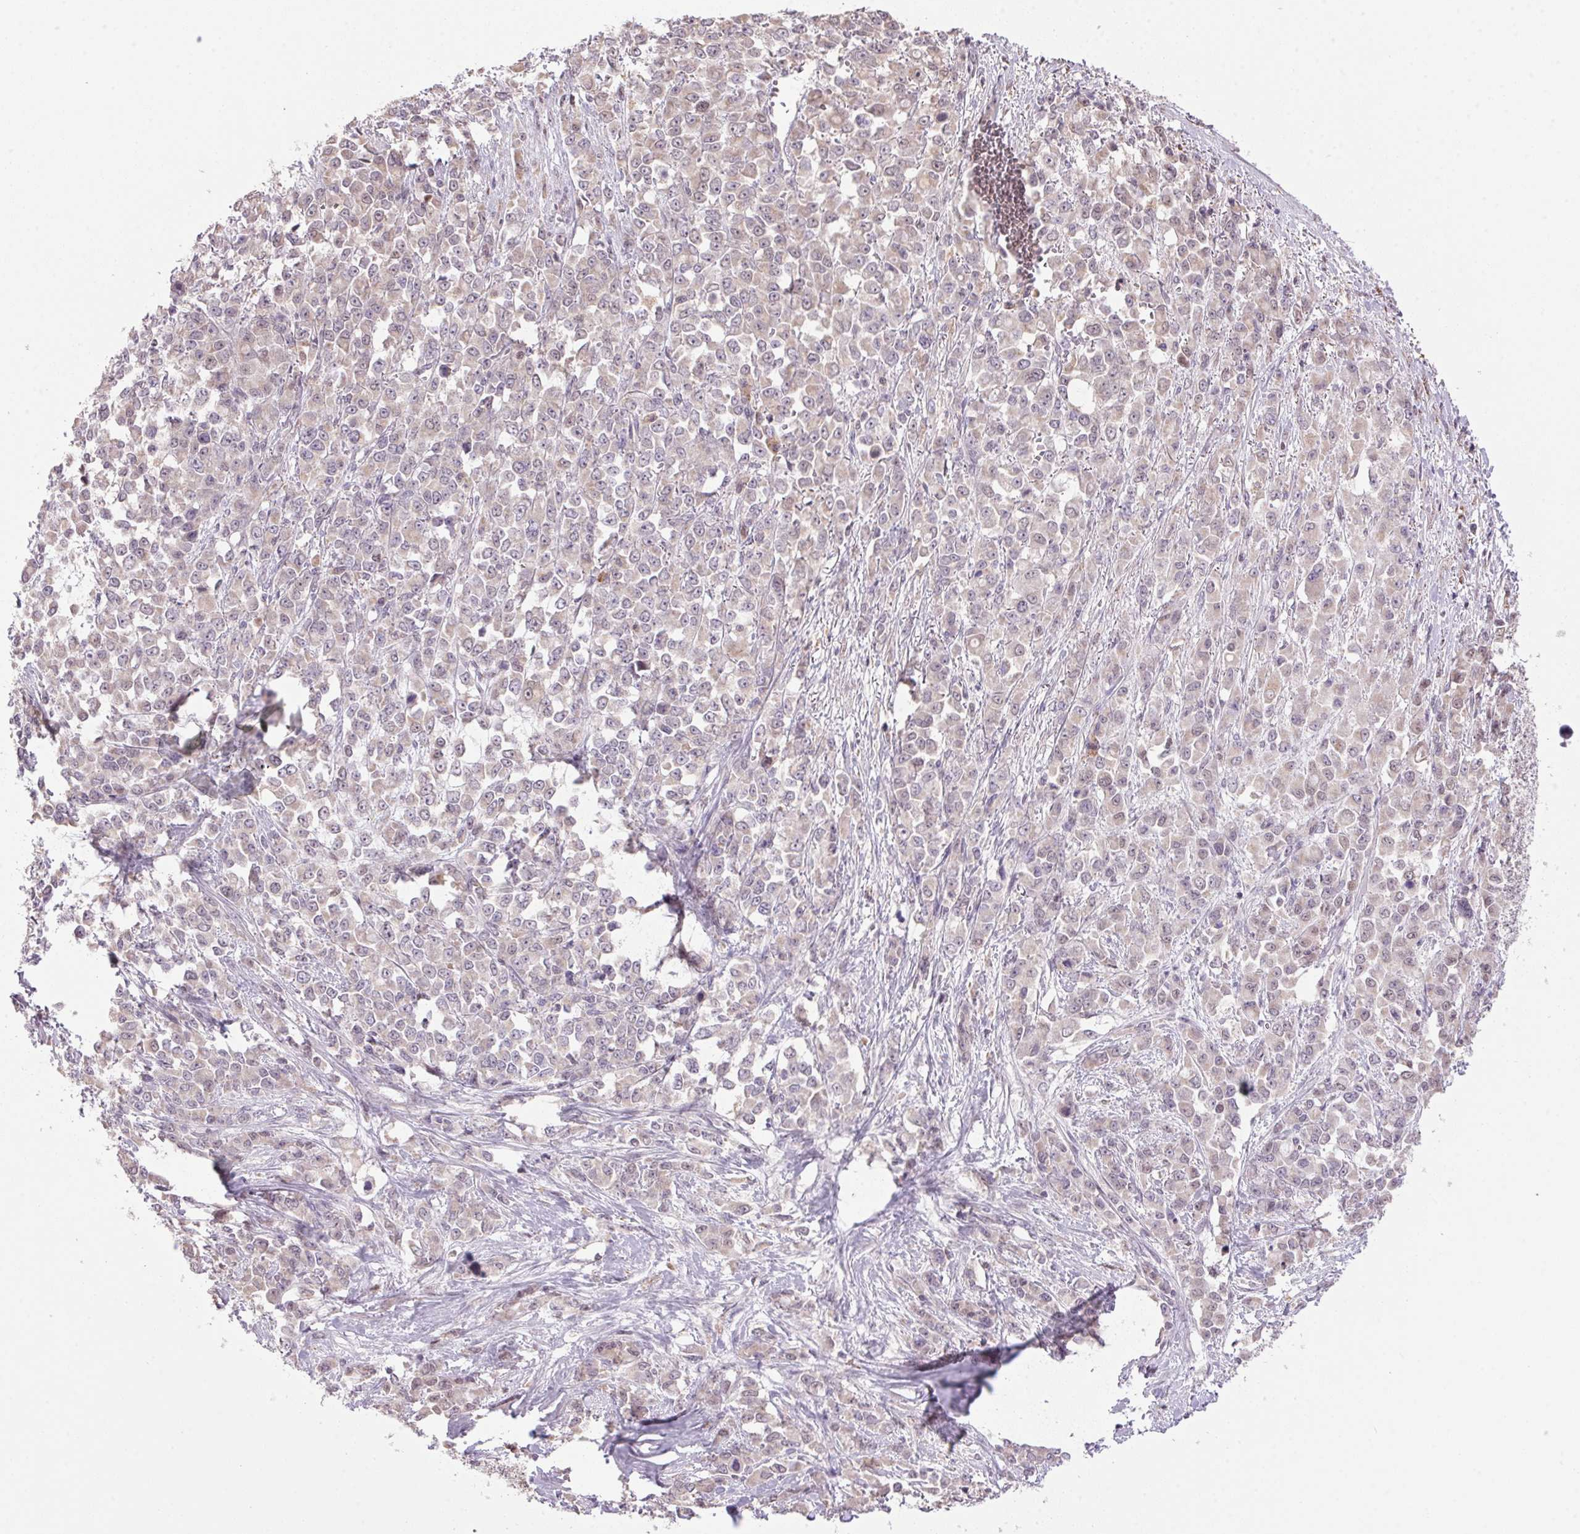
{"staining": {"intensity": "weak", "quantity": "<25%", "location": "cytoplasmic/membranous"}, "tissue": "stomach cancer", "cell_type": "Tumor cells", "image_type": "cancer", "snomed": [{"axis": "morphology", "description": "Adenocarcinoma, NOS"}, {"axis": "topography", "description": "Stomach"}], "caption": "Tumor cells show no significant positivity in stomach cancer (adenocarcinoma).", "gene": "AKR1E2", "patient": {"sex": "female", "age": 76}}